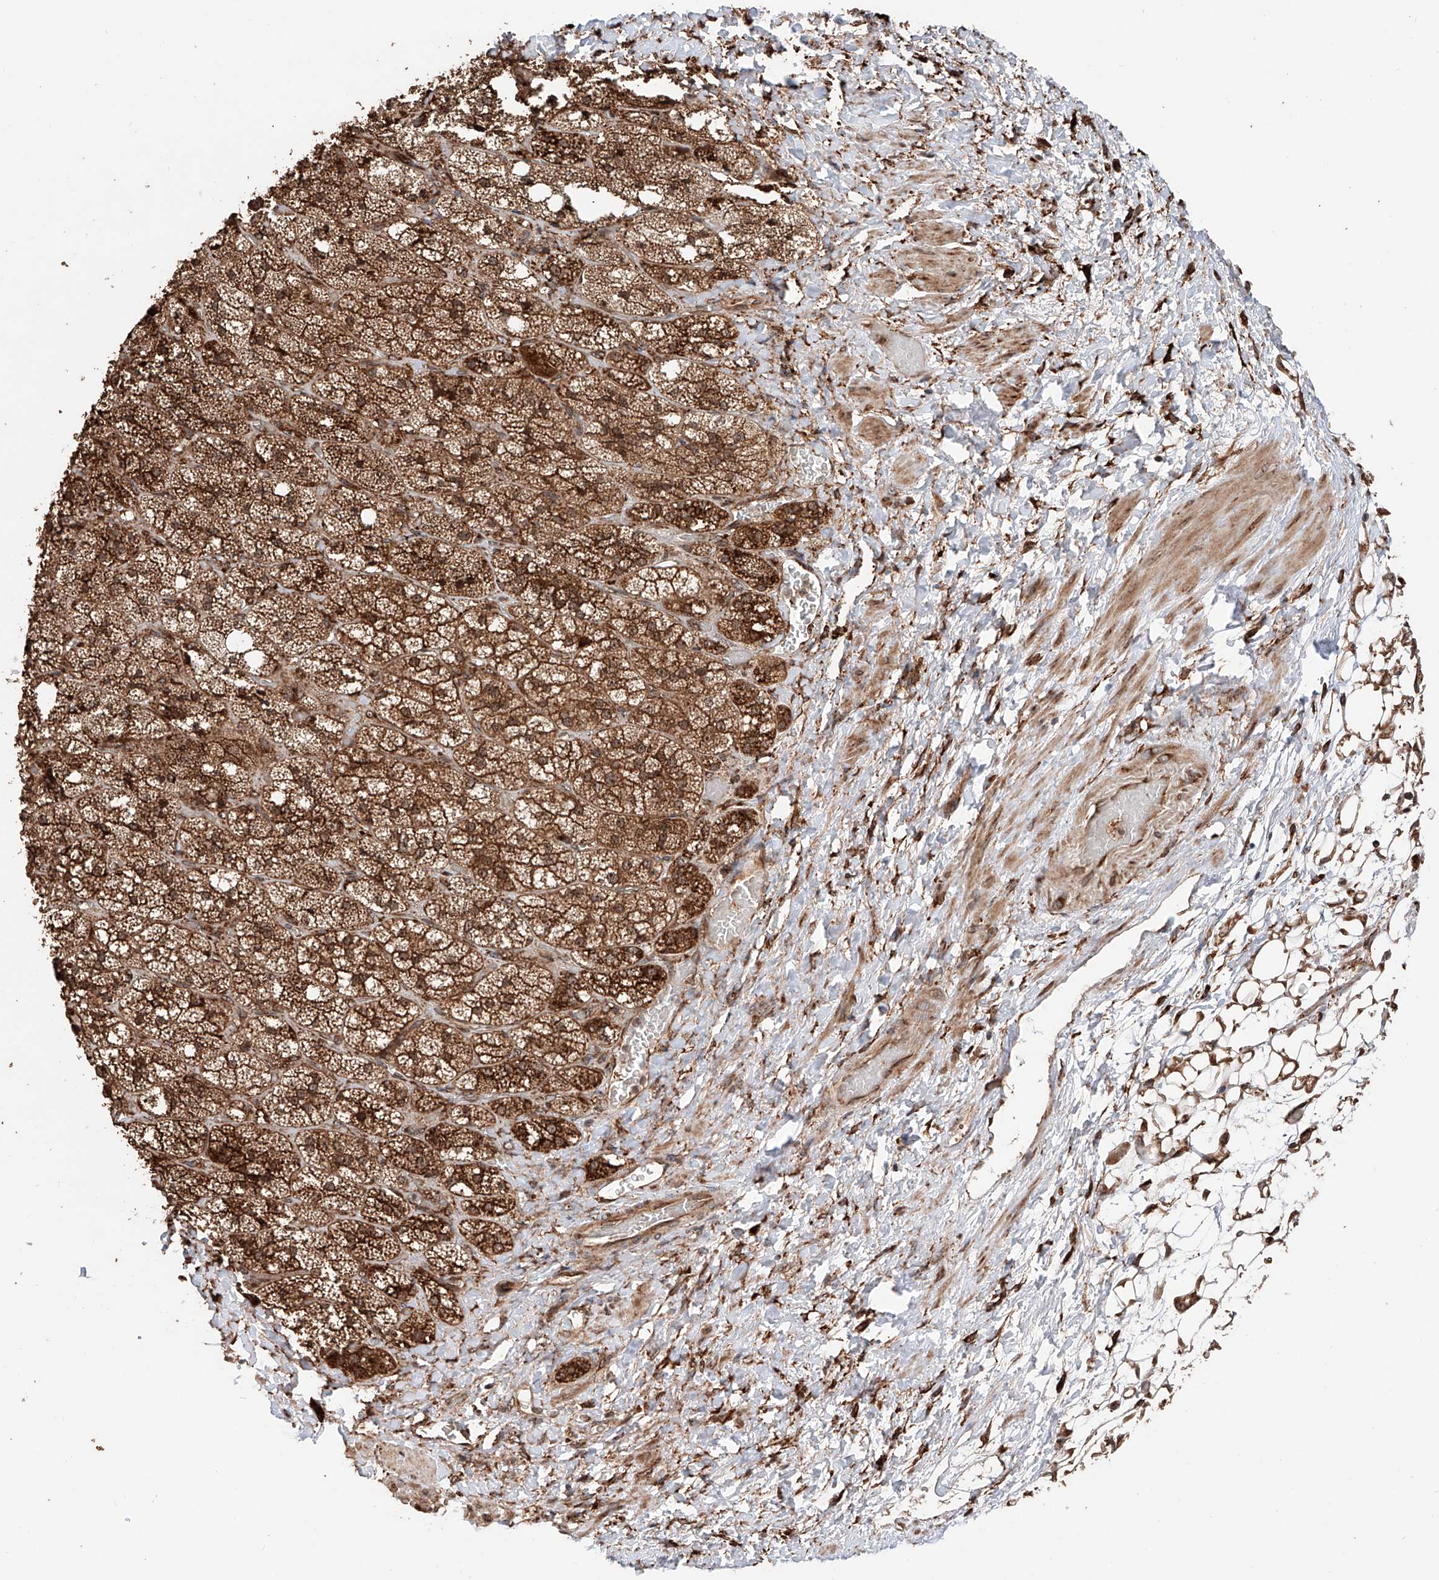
{"staining": {"intensity": "strong", "quantity": ">75%", "location": "cytoplasmic/membranous"}, "tissue": "adrenal gland", "cell_type": "Glandular cells", "image_type": "normal", "snomed": [{"axis": "morphology", "description": "Normal tissue, NOS"}, {"axis": "topography", "description": "Adrenal gland"}], "caption": "Strong cytoplasmic/membranous expression is seen in about >75% of glandular cells in benign adrenal gland. (IHC, brightfield microscopy, high magnification).", "gene": "DNAH8", "patient": {"sex": "male", "age": 61}}